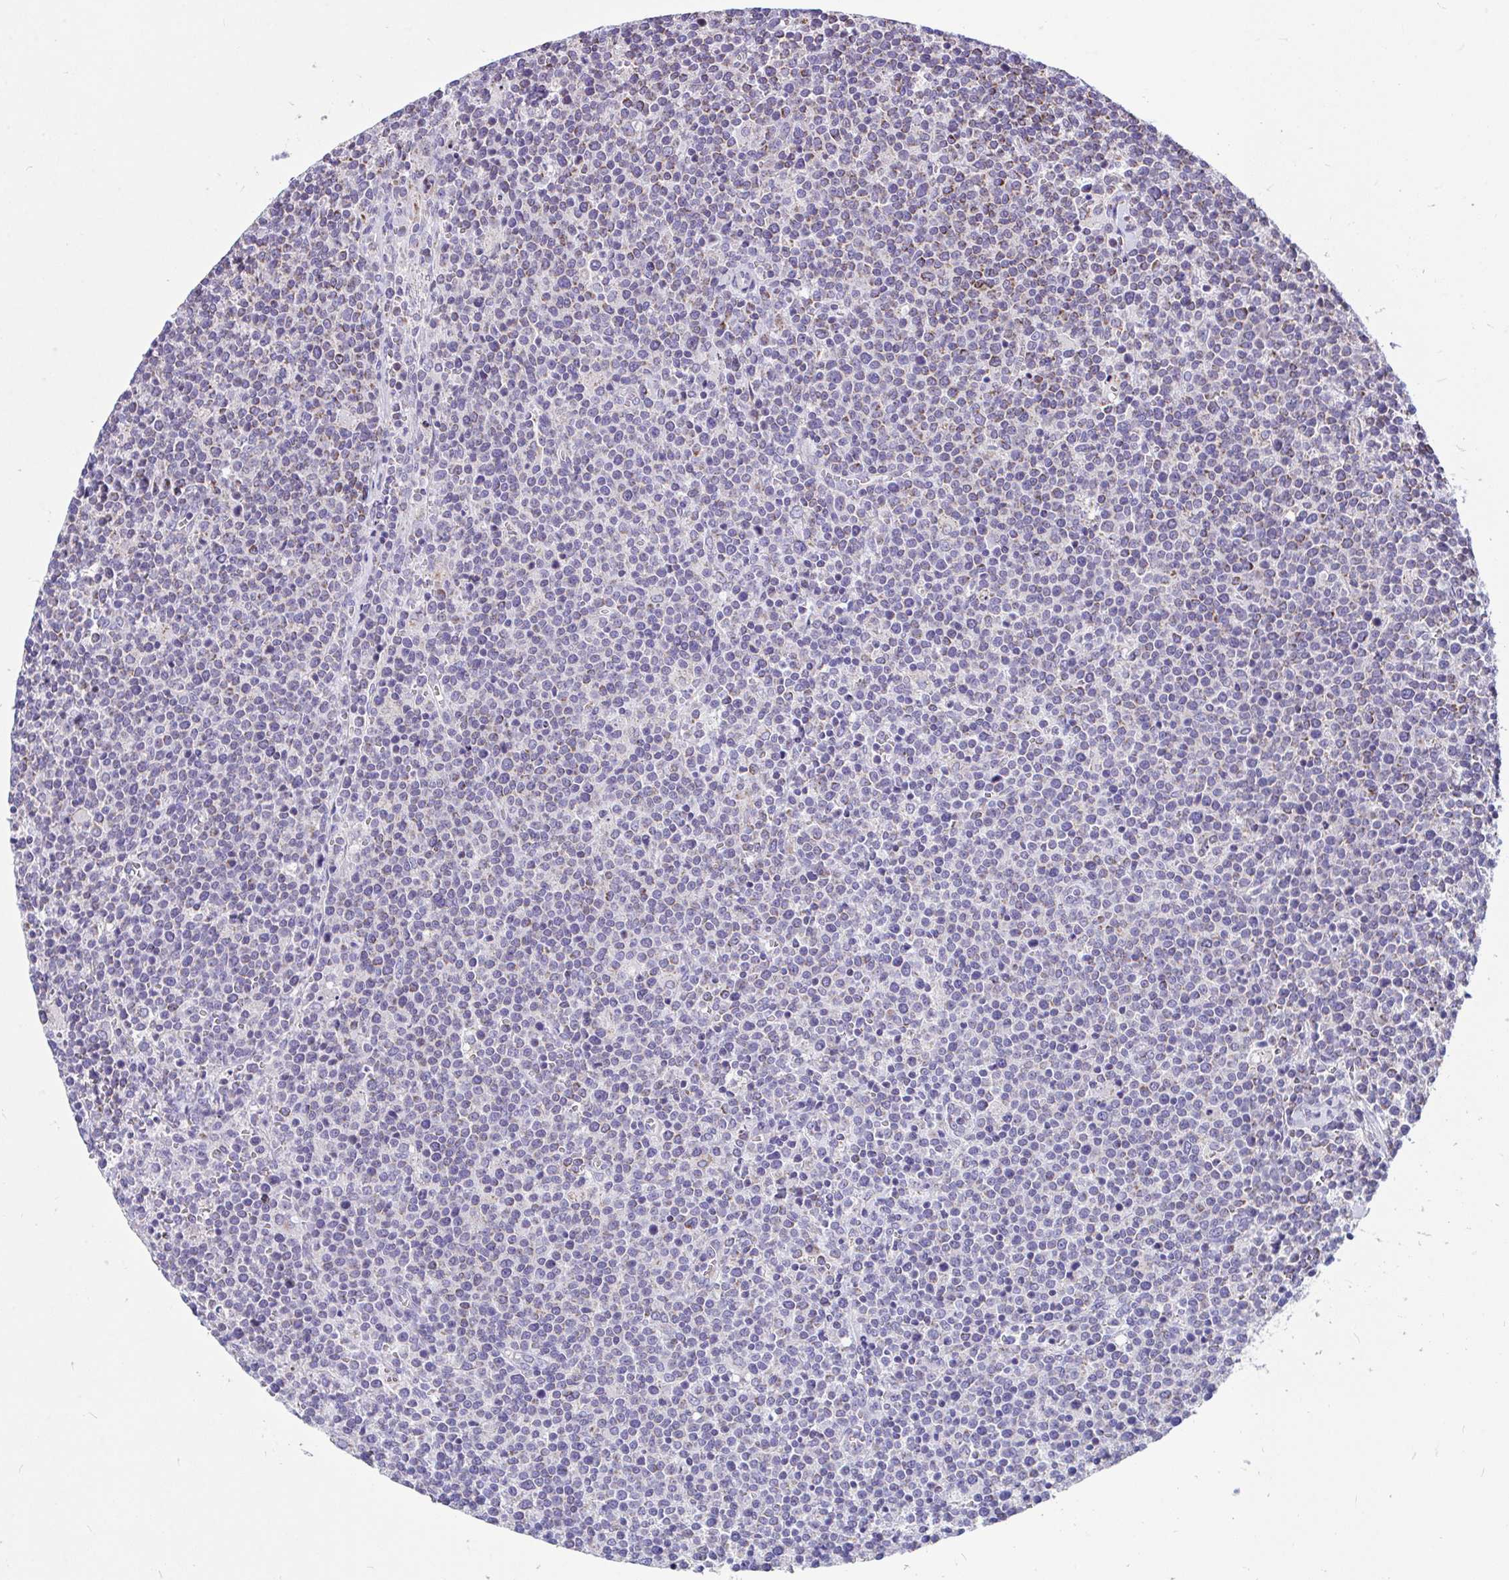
{"staining": {"intensity": "moderate", "quantity": "<25%", "location": "cytoplasmic/membranous"}, "tissue": "lymphoma", "cell_type": "Tumor cells", "image_type": "cancer", "snomed": [{"axis": "morphology", "description": "Malignant lymphoma, non-Hodgkin's type, High grade"}, {"axis": "topography", "description": "Lymph node"}], "caption": "IHC histopathology image of human lymphoma stained for a protein (brown), which exhibits low levels of moderate cytoplasmic/membranous staining in about <25% of tumor cells.", "gene": "OR13A1", "patient": {"sex": "male", "age": 61}}